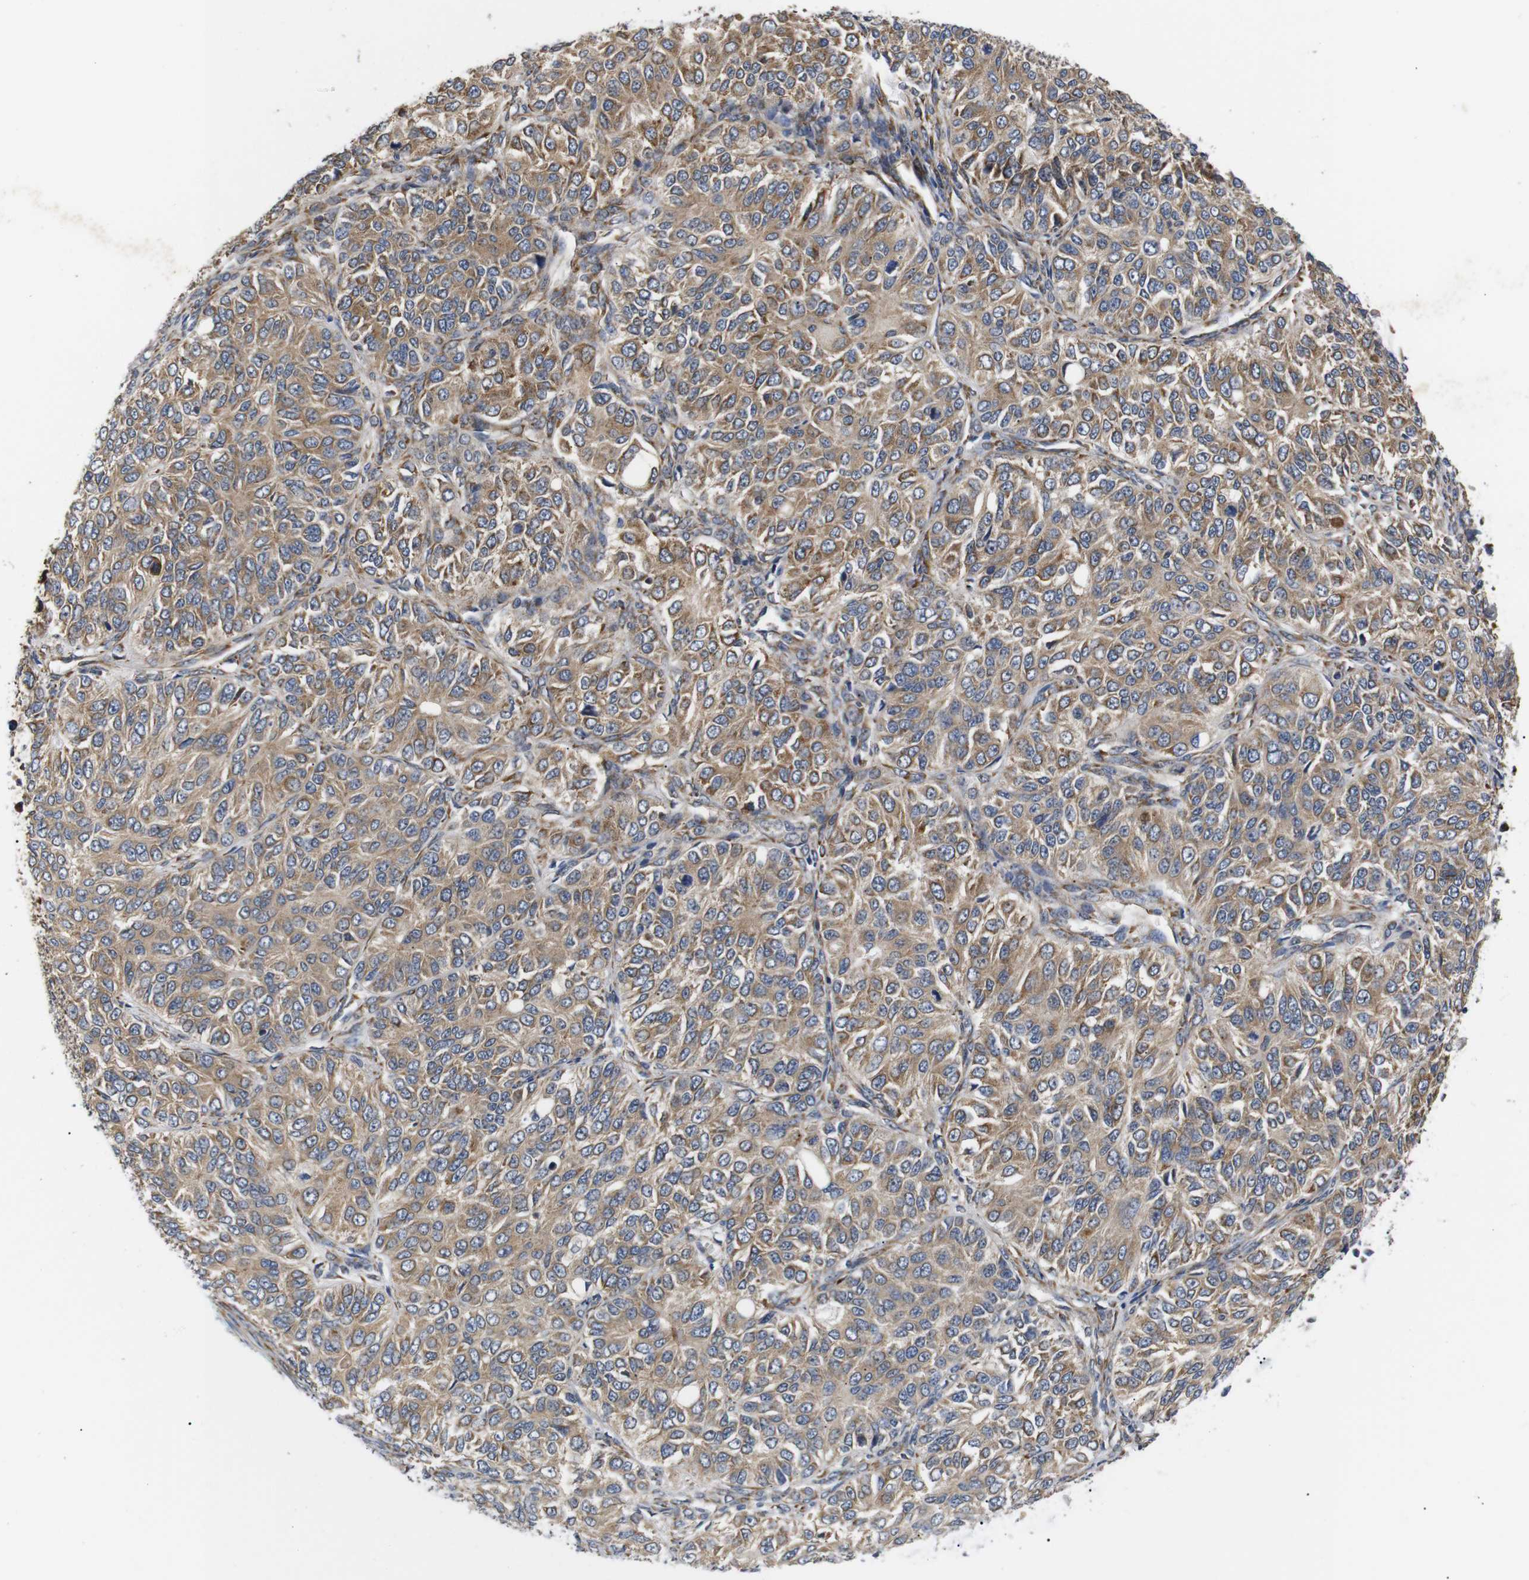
{"staining": {"intensity": "moderate", "quantity": ">75%", "location": "cytoplasmic/membranous"}, "tissue": "ovarian cancer", "cell_type": "Tumor cells", "image_type": "cancer", "snomed": [{"axis": "morphology", "description": "Carcinoma, endometroid"}, {"axis": "topography", "description": "Ovary"}], "caption": "A brown stain labels moderate cytoplasmic/membranous expression of a protein in ovarian endometroid carcinoma tumor cells. The protein of interest is stained brown, and the nuclei are stained in blue (DAB IHC with brightfield microscopy, high magnification).", "gene": "KANK4", "patient": {"sex": "female", "age": 51}}